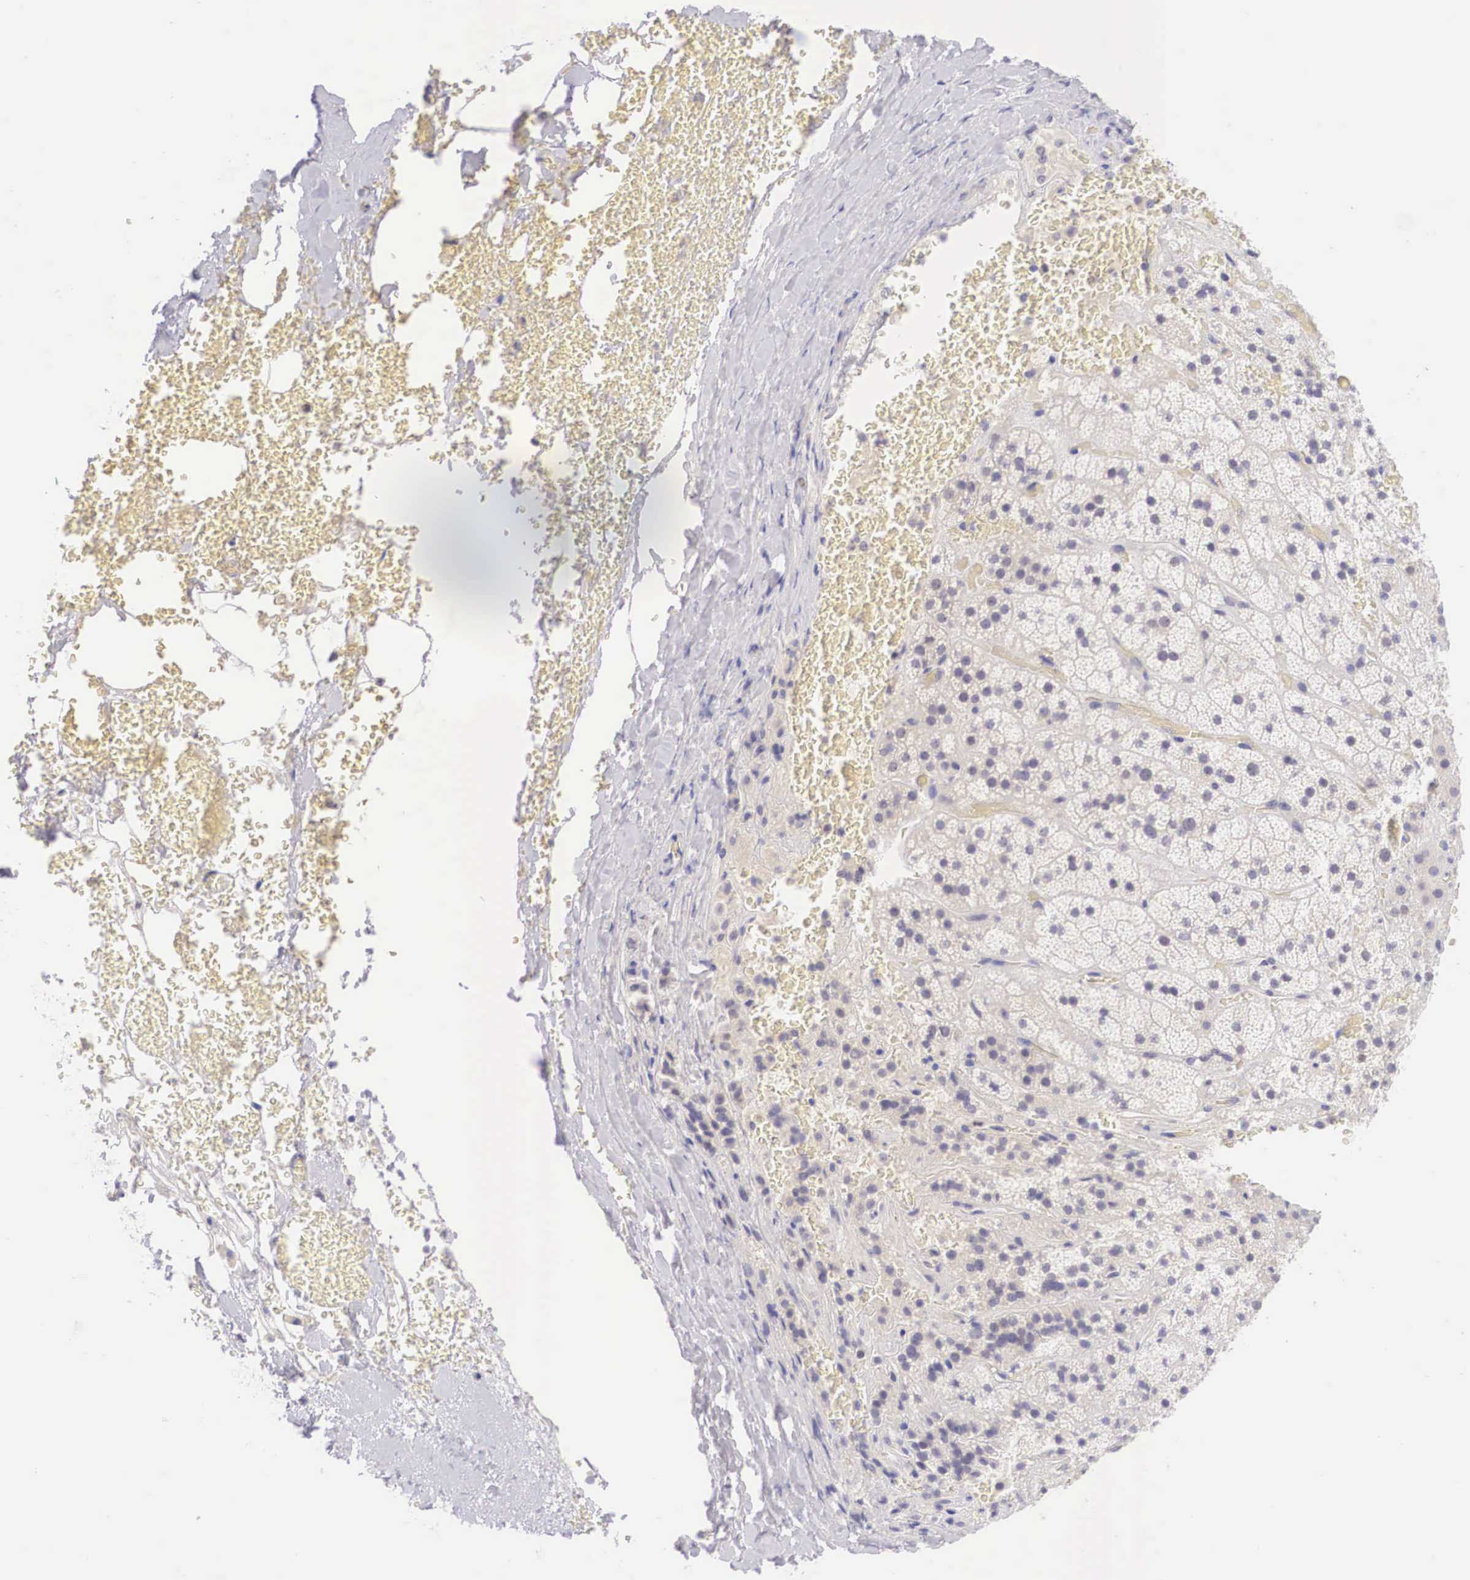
{"staining": {"intensity": "negative", "quantity": "none", "location": "none"}, "tissue": "adrenal gland", "cell_type": "Glandular cells", "image_type": "normal", "snomed": [{"axis": "morphology", "description": "Normal tissue, NOS"}, {"axis": "topography", "description": "Adrenal gland"}], "caption": "Micrograph shows no significant protein positivity in glandular cells of benign adrenal gland. (Immunohistochemistry (ihc), brightfield microscopy, high magnification).", "gene": "BCL6", "patient": {"sex": "male", "age": 57}}